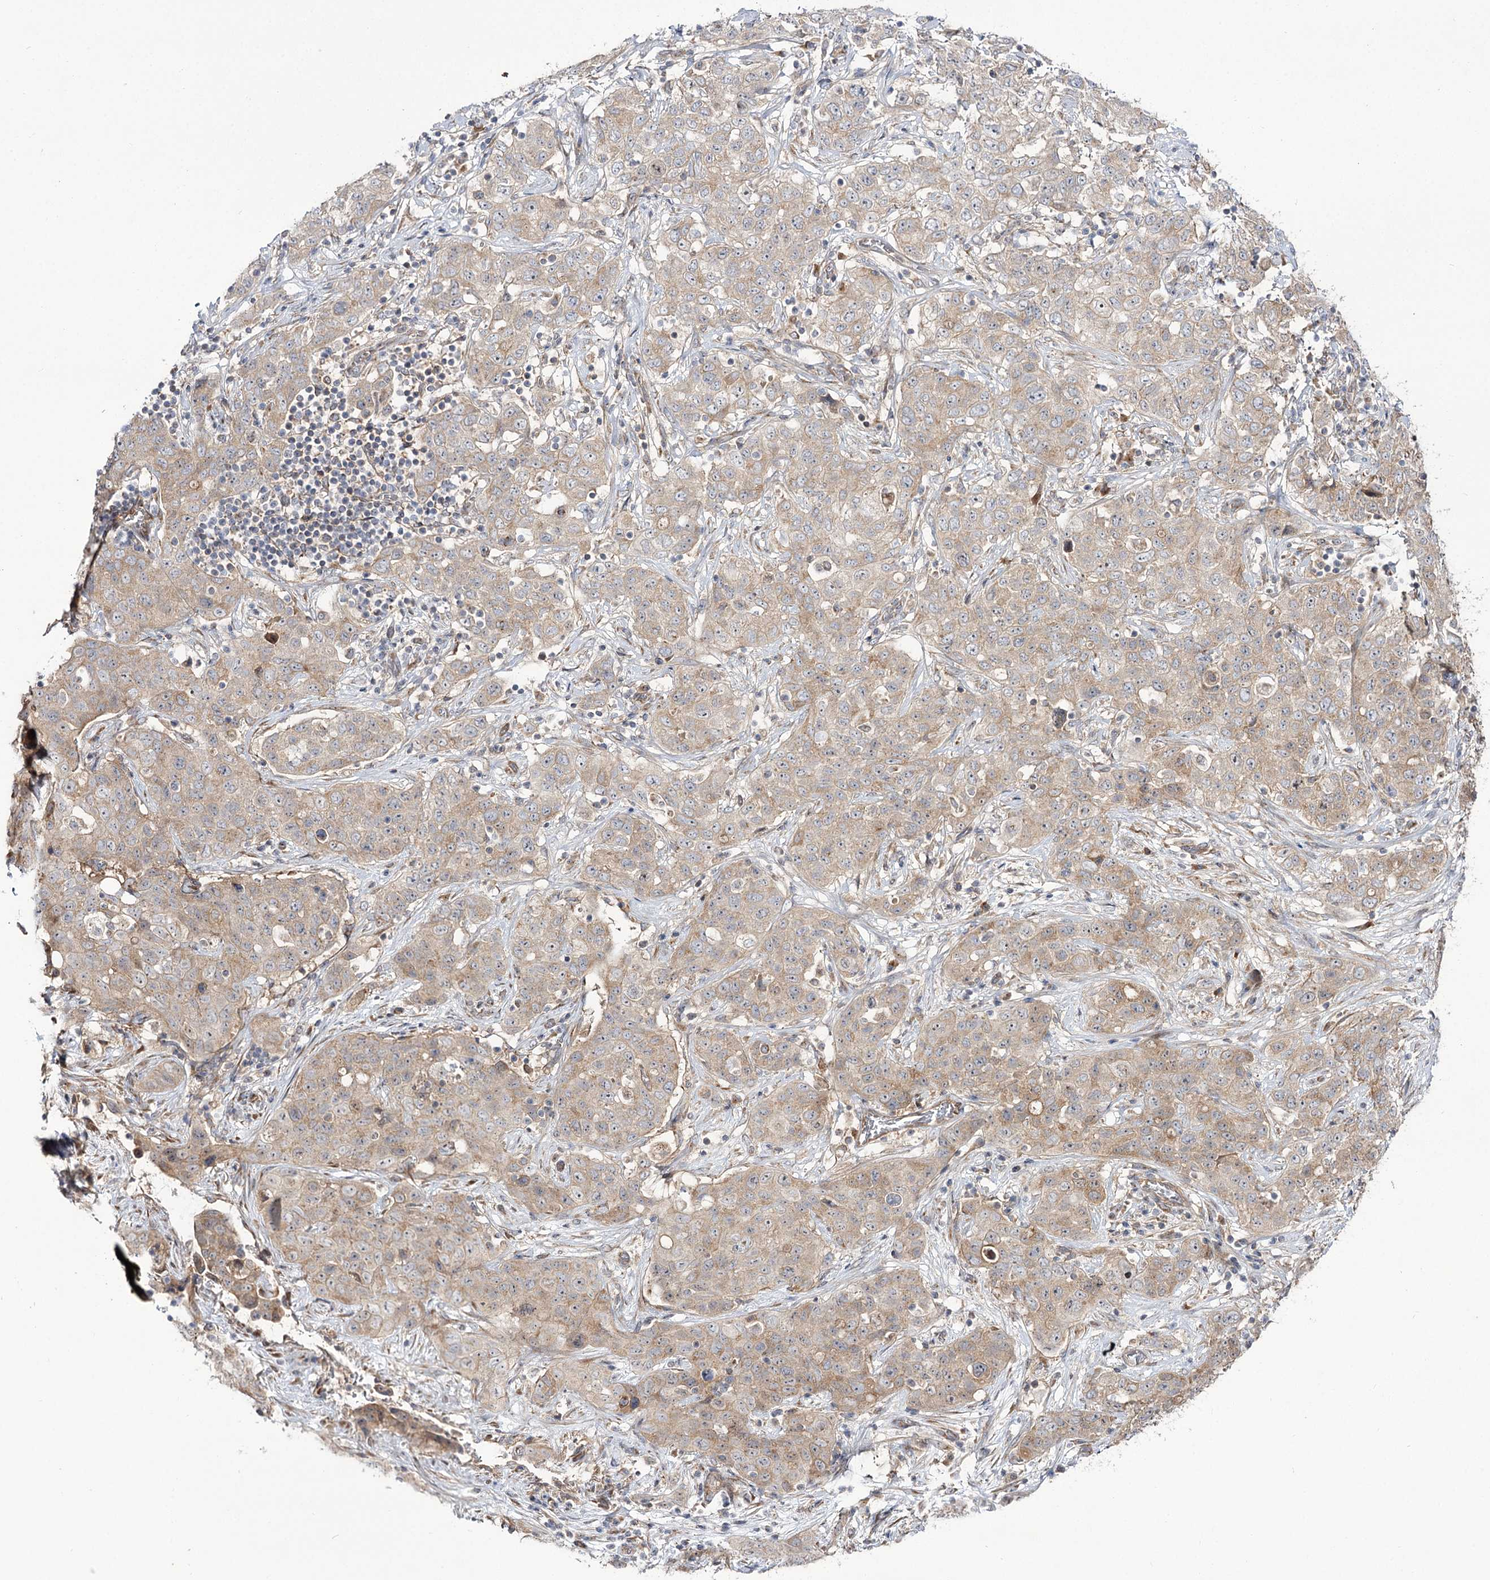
{"staining": {"intensity": "moderate", "quantity": ">75%", "location": "cytoplasmic/membranous"}, "tissue": "stomach cancer", "cell_type": "Tumor cells", "image_type": "cancer", "snomed": [{"axis": "morphology", "description": "Normal tissue, NOS"}, {"axis": "morphology", "description": "Adenocarcinoma, NOS"}, {"axis": "topography", "description": "Lymph node"}, {"axis": "topography", "description": "Stomach"}], "caption": "This histopathology image shows immunohistochemistry (IHC) staining of adenocarcinoma (stomach), with medium moderate cytoplasmic/membranous staining in approximately >75% of tumor cells.", "gene": "C11orf80", "patient": {"sex": "male", "age": 48}}